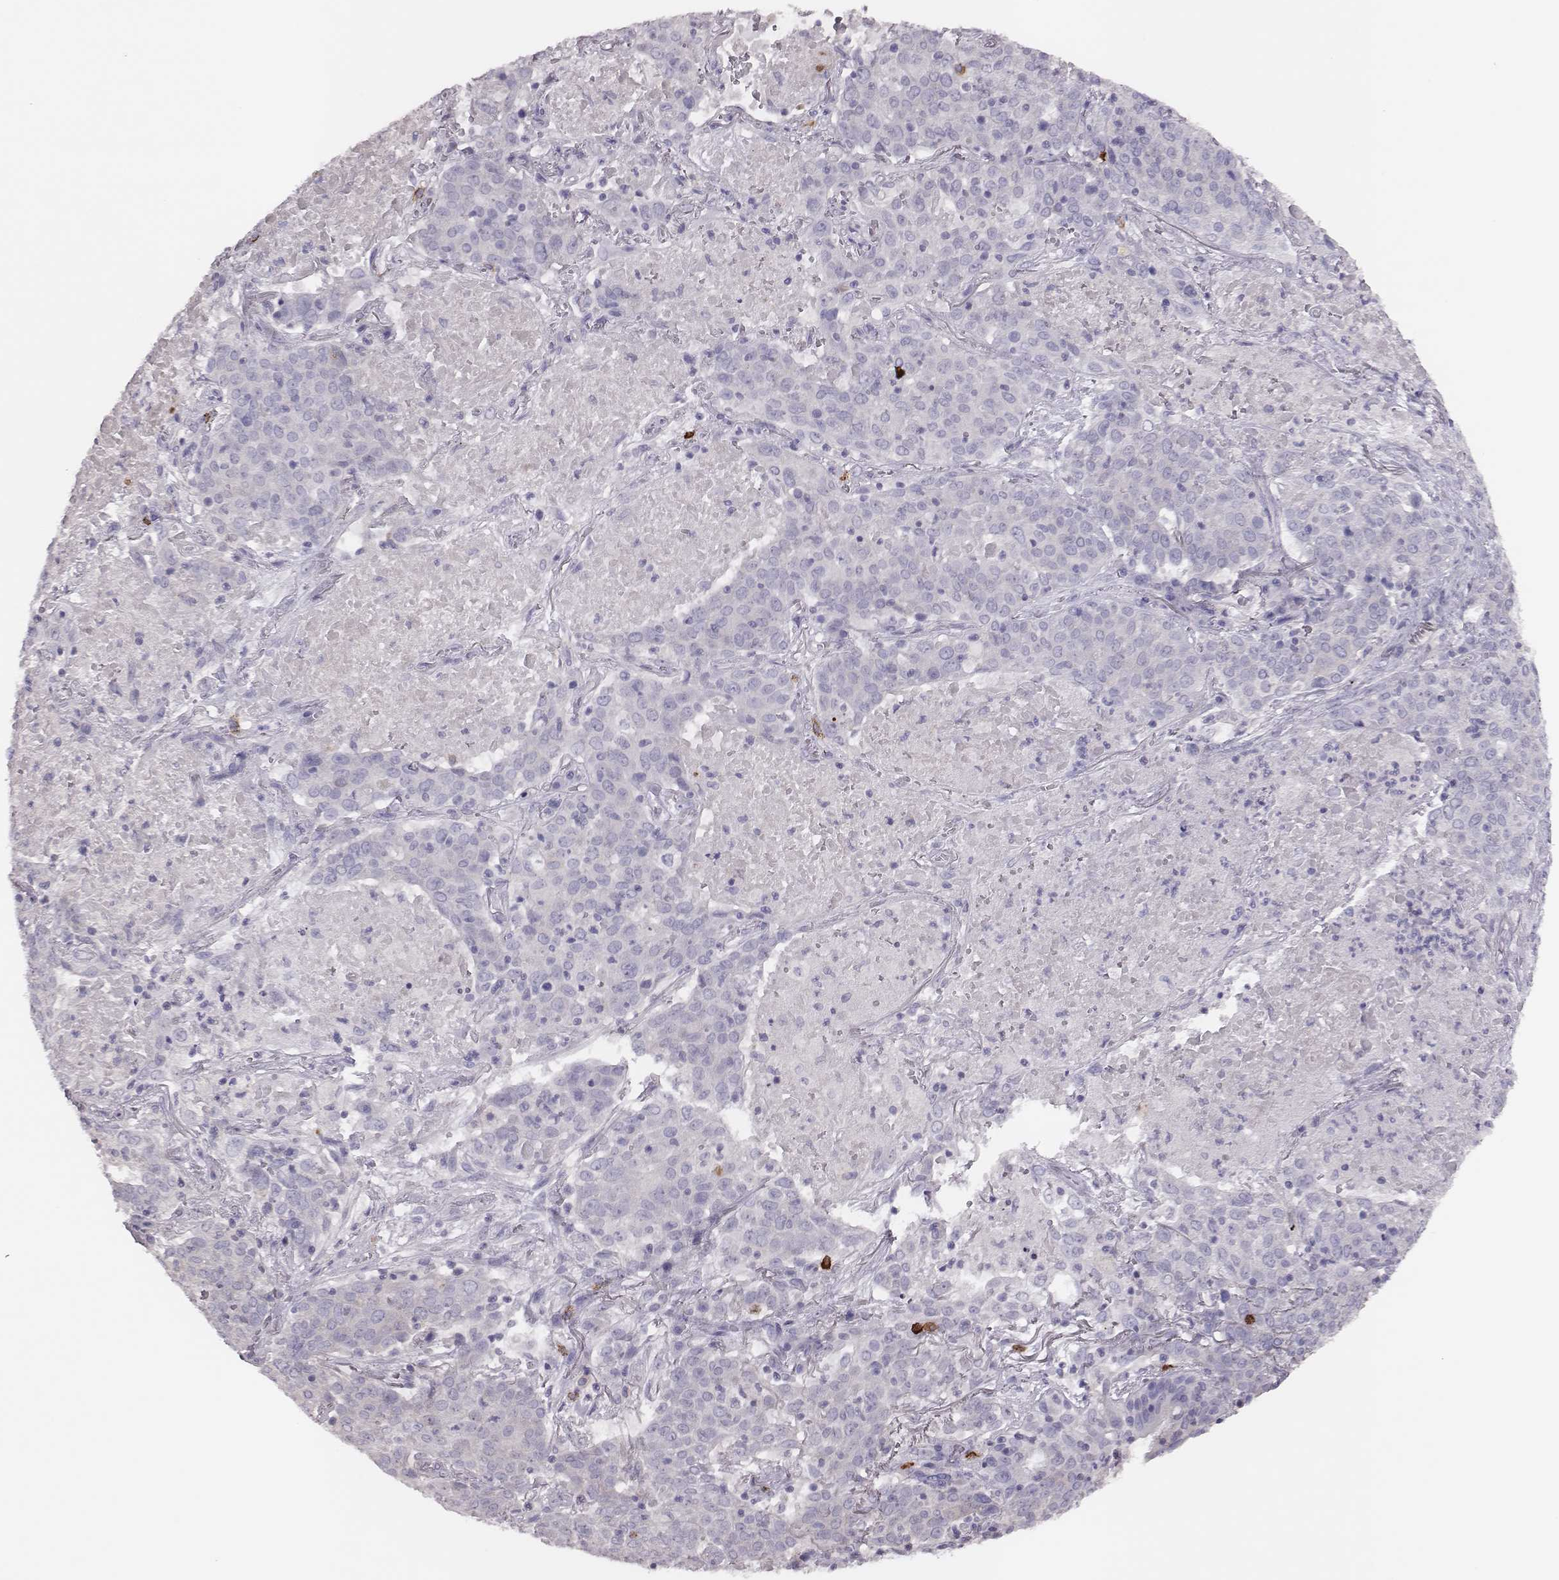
{"staining": {"intensity": "negative", "quantity": "none", "location": "none"}, "tissue": "lung cancer", "cell_type": "Tumor cells", "image_type": "cancer", "snomed": [{"axis": "morphology", "description": "Squamous cell carcinoma, NOS"}, {"axis": "topography", "description": "Lung"}], "caption": "Immunohistochemistry photomicrograph of human lung cancer stained for a protein (brown), which demonstrates no staining in tumor cells.", "gene": "P2RY10", "patient": {"sex": "male", "age": 82}}